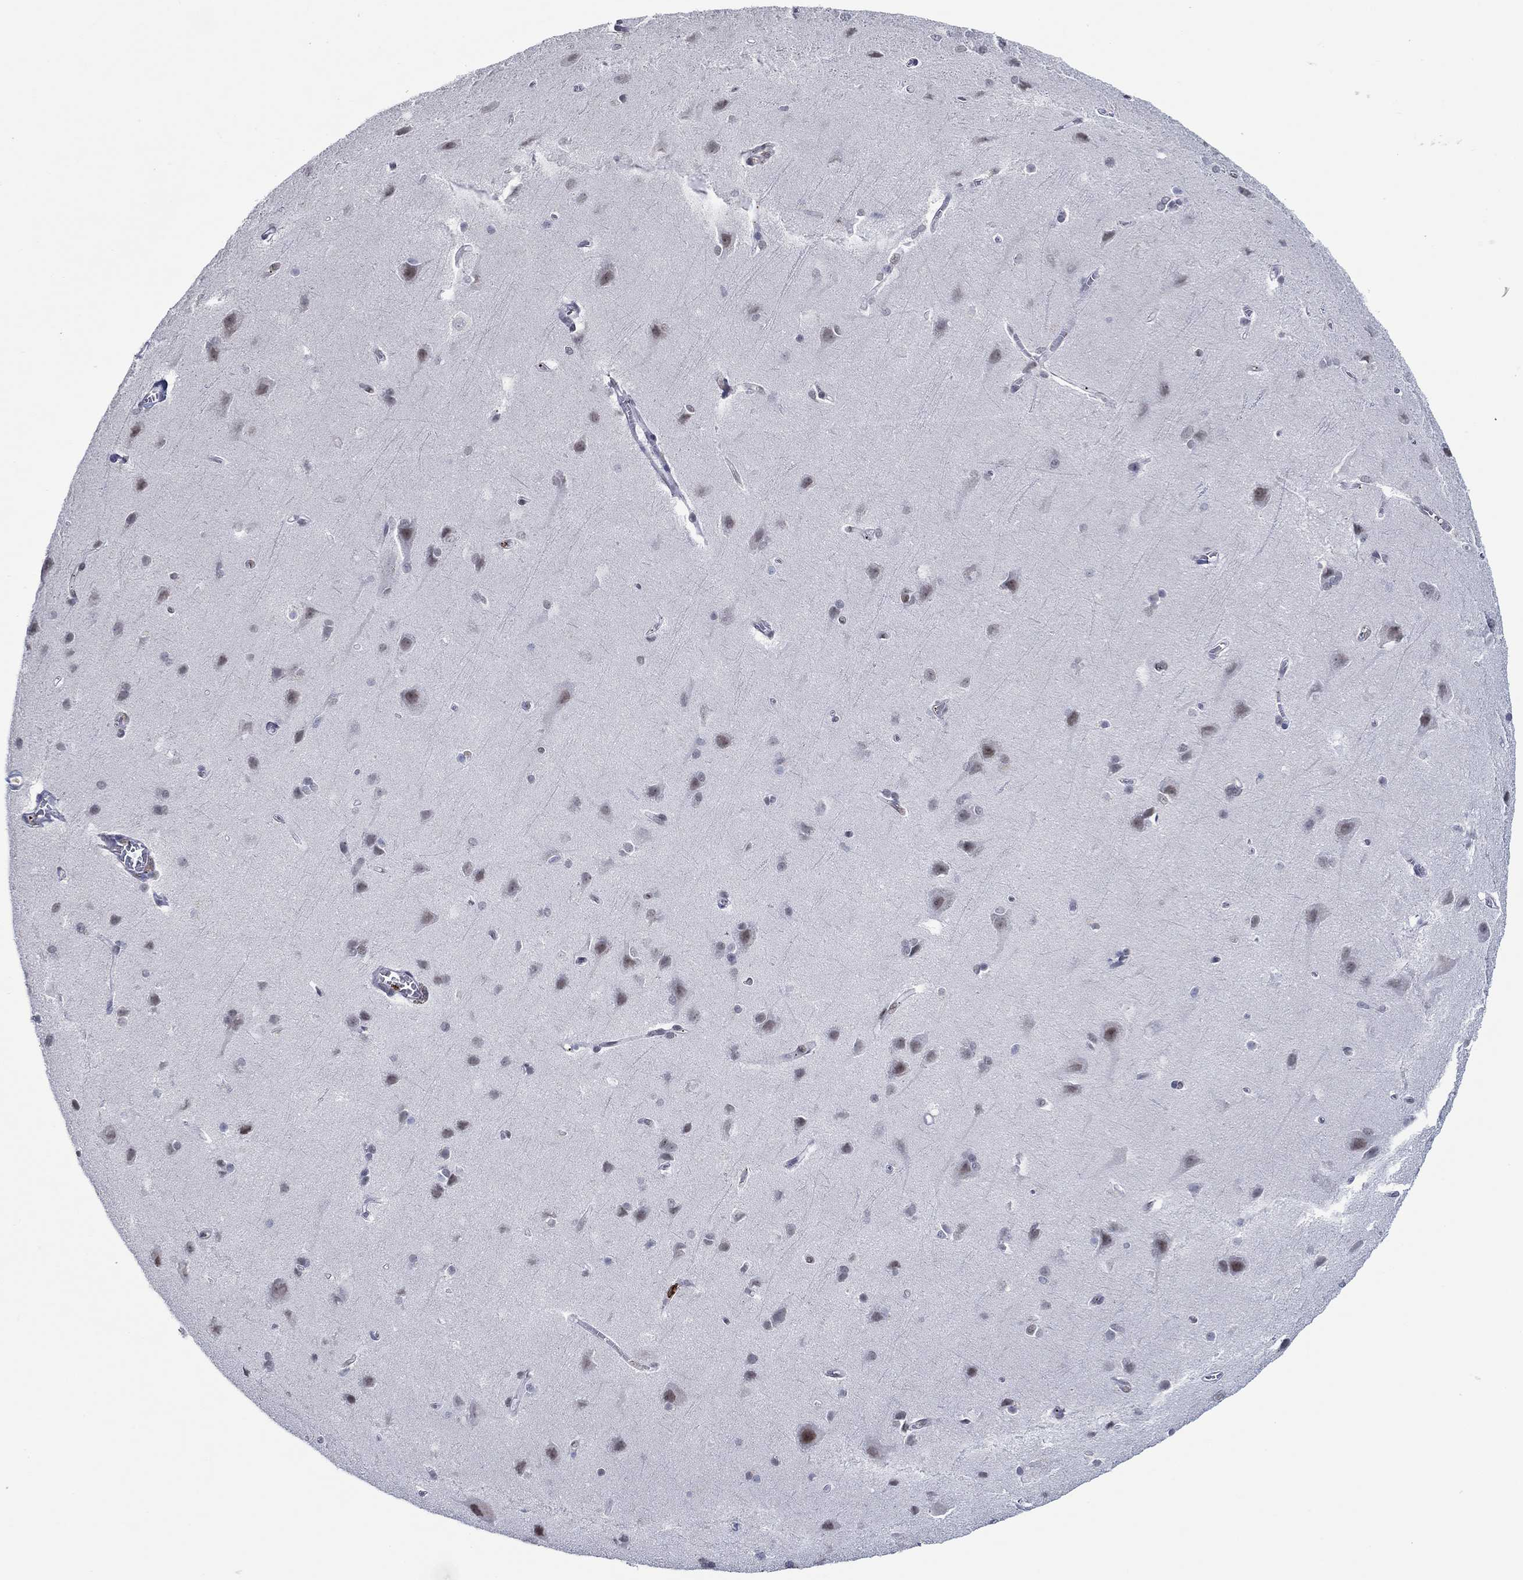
{"staining": {"intensity": "negative", "quantity": "none", "location": "none"}, "tissue": "cerebral cortex", "cell_type": "Endothelial cells", "image_type": "normal", "snomed": [{"axis": "morphology", "description": "Normal tissue, NOS"}, {"axis": "topography", "description": "Cerebral cortex"}], "caption": "Immunohistochemistry photomicrograph of unremarkable cerebral cortex stained for a protein (brown), which shows no positivity in endothelial cells. (DAB immunohistochemistry (IHC), high magnification).", "gene": "GATA2", "patient": {"sex": "male", "age": 37}}